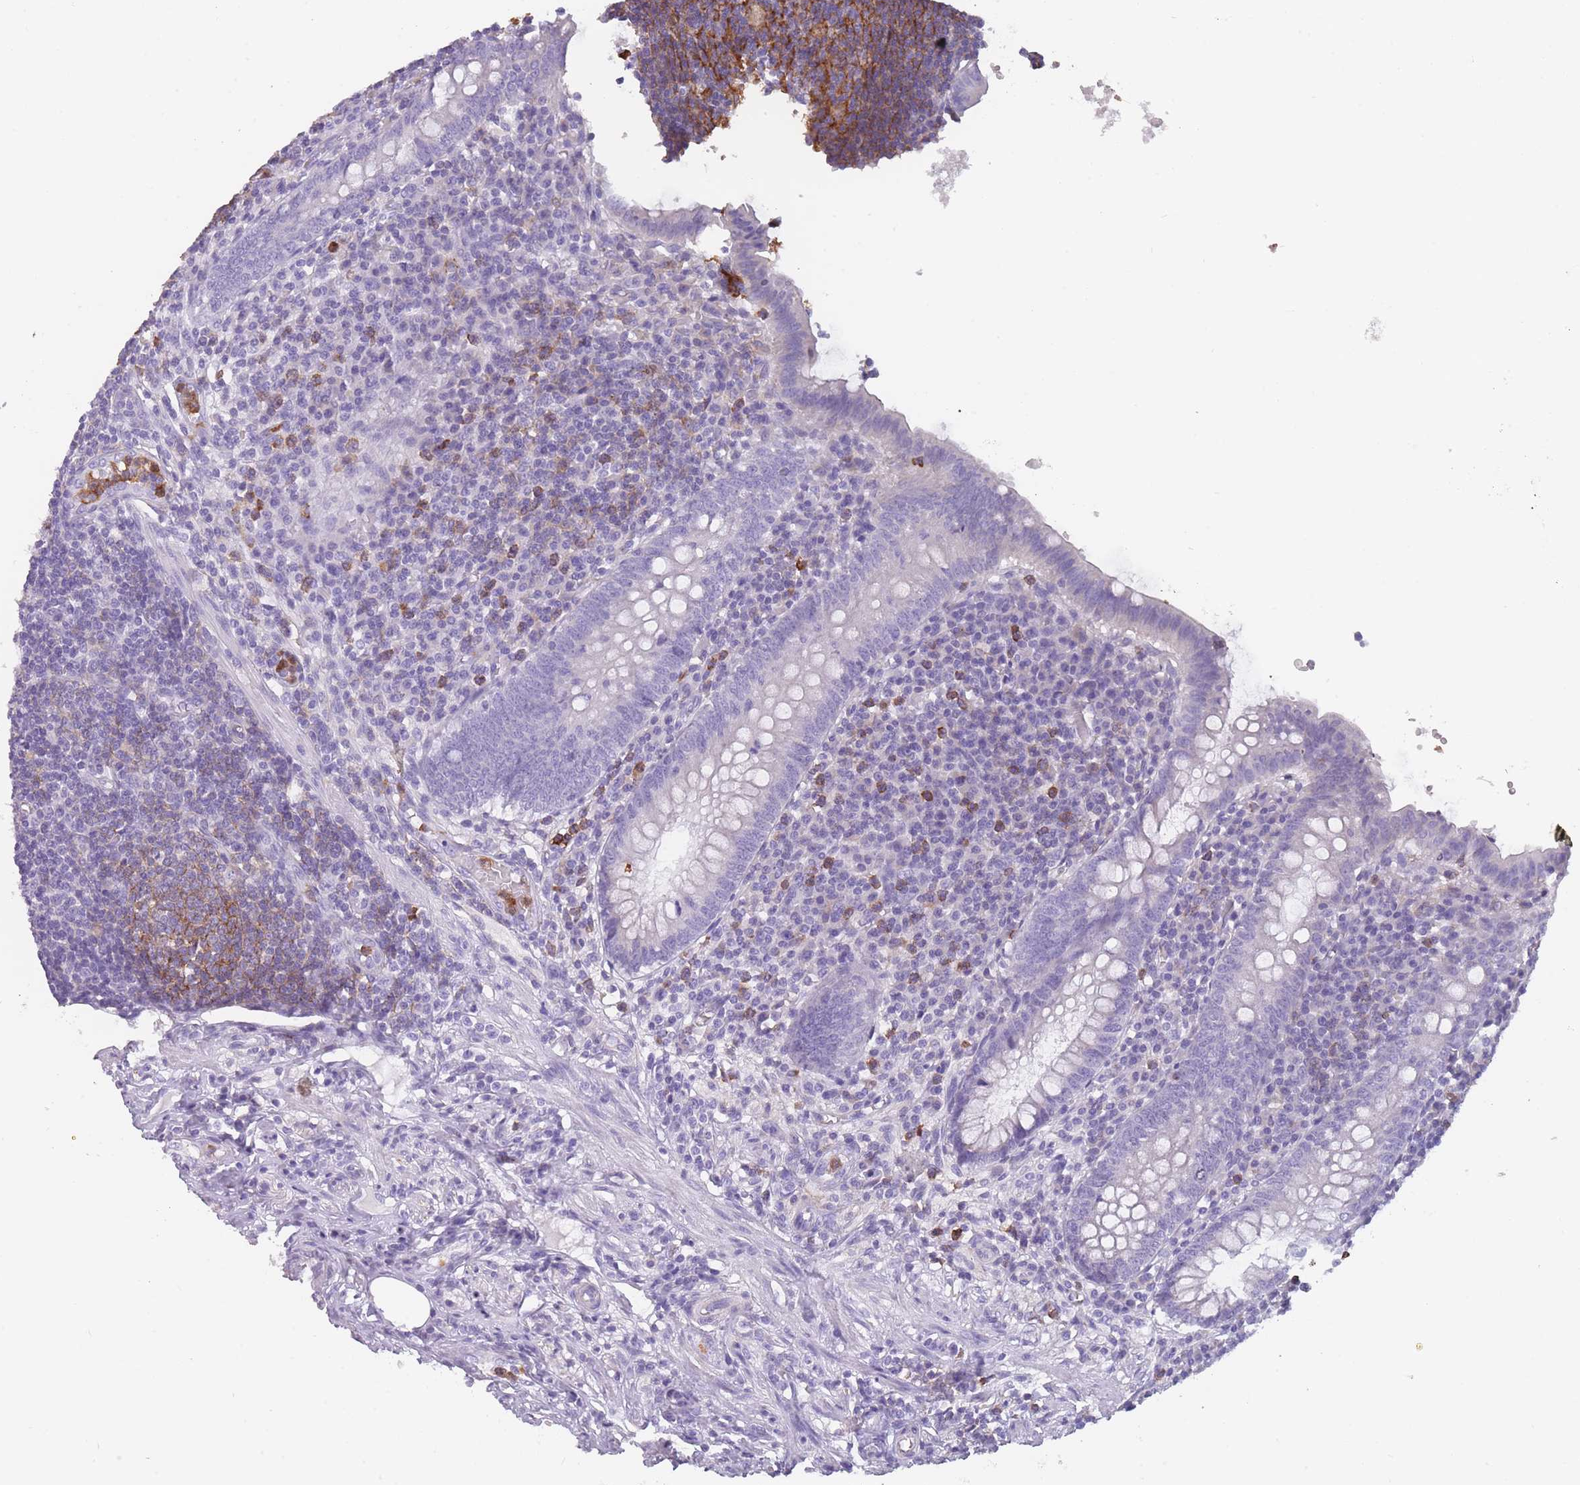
{"staining": {"intensity": "negative", "quantity": "none", "location": "none"}, "tissue": "appendix", "cell_type": "Glandular cells", "image_type": "normal", "snomed": [{"axis": "morphology", "description": "Normal tissue, NOS"}, {"axis": "topography", "description": "Appendix"}], "caption": "The histopathology image shows no significant staining in glandular cells of appendix.", "gene": "CR1L", "patient": {"sex": "male", "age": 83}}